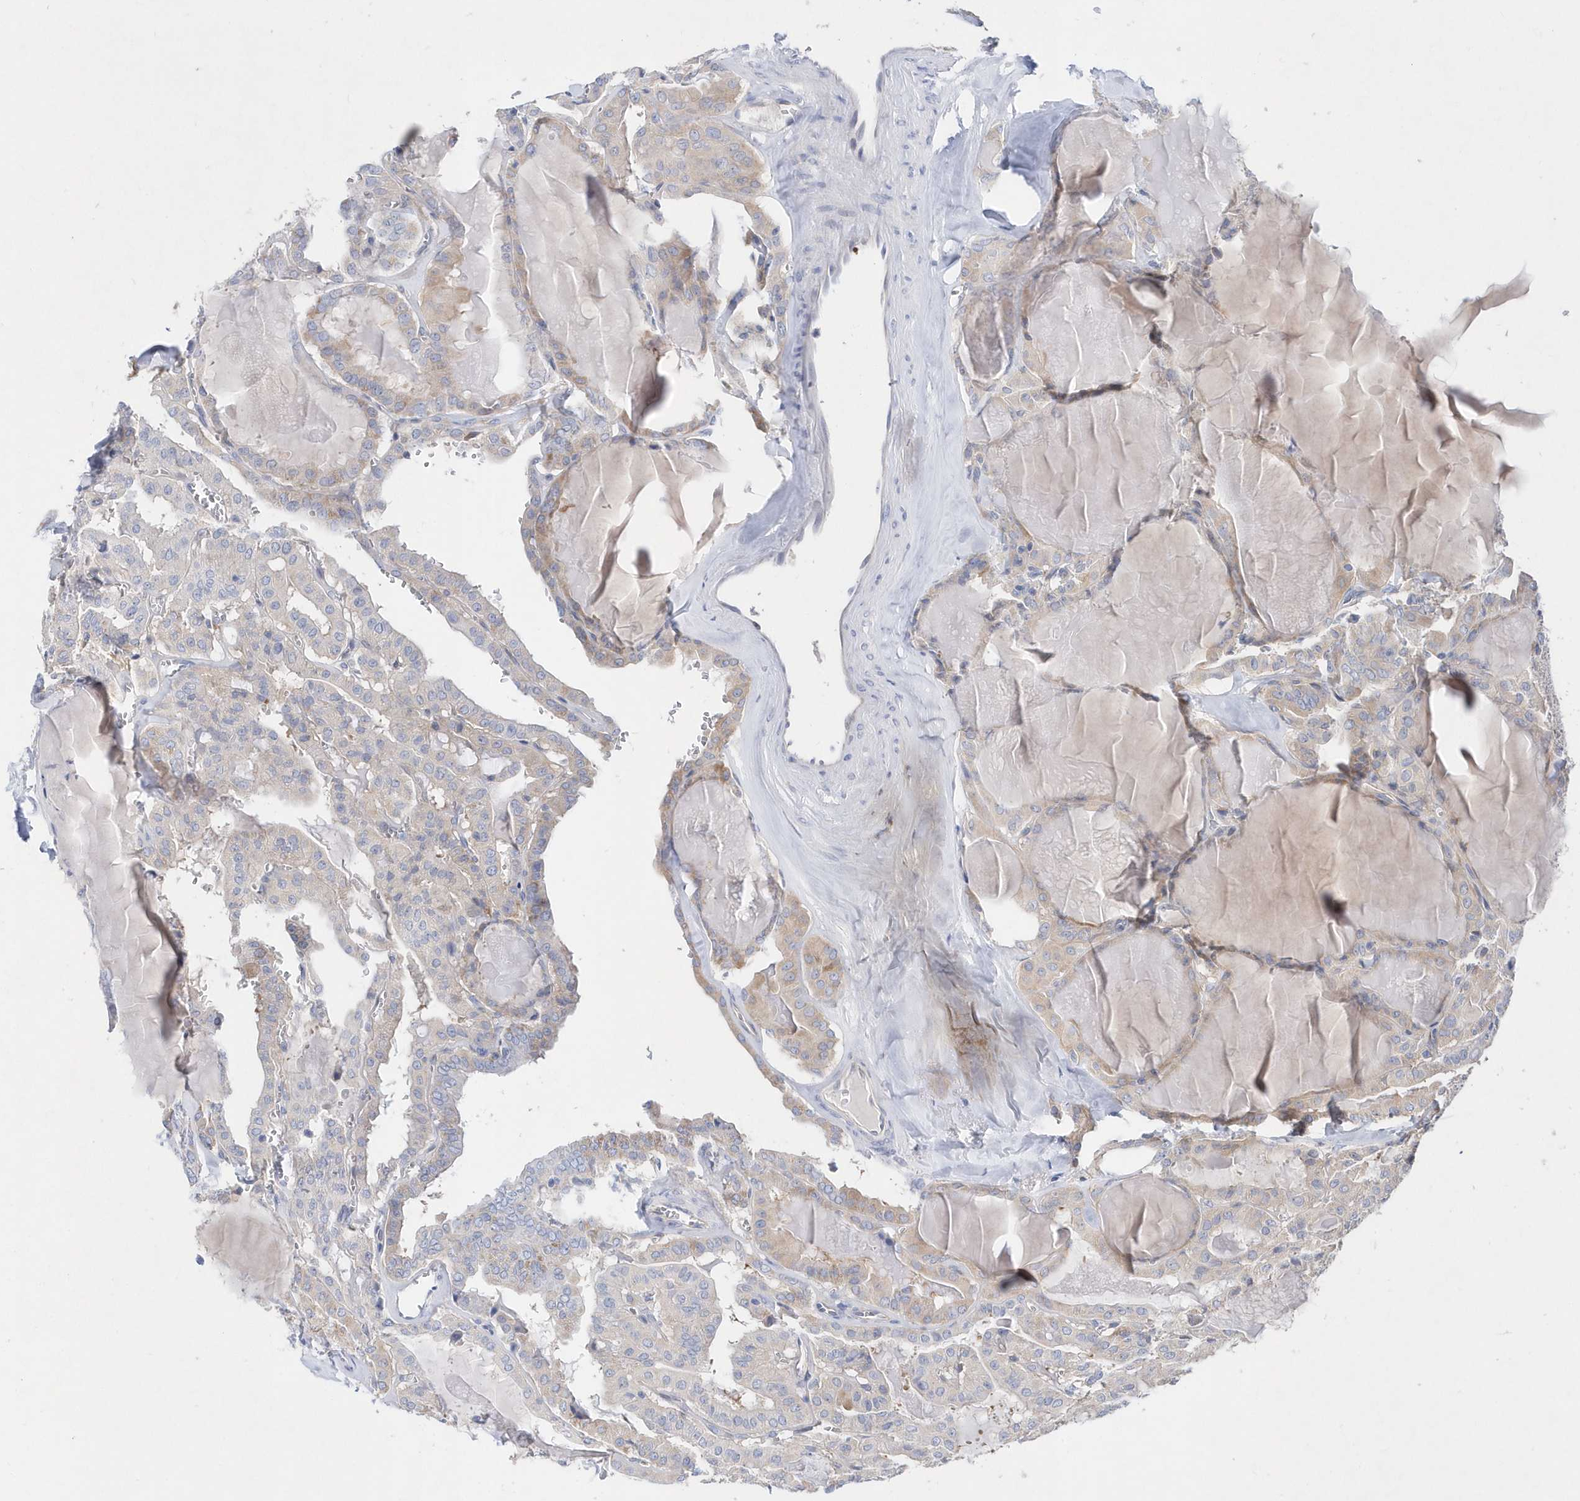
{"staining": {"intensity": "weak", "quantity": "<25%", "location": "cytoplasmic/membranous"}, "tissue": "thyroid cancer", "cell_type": "Tumor cells", "image_type": "cancer", "snomed": [{"axis": "morphology", "description": "Papillary adenocarcinoma, NOS"}, {"axis": "topography", "description": "Thyroid gland"}], "caption": "Immunohistochemistry (IHC) of papillary adenocarcinoma (thyroid) displays no positivity in tumor cells.", "gene": "JKAMP", "patient": {"sex": "male", "age": 52}}